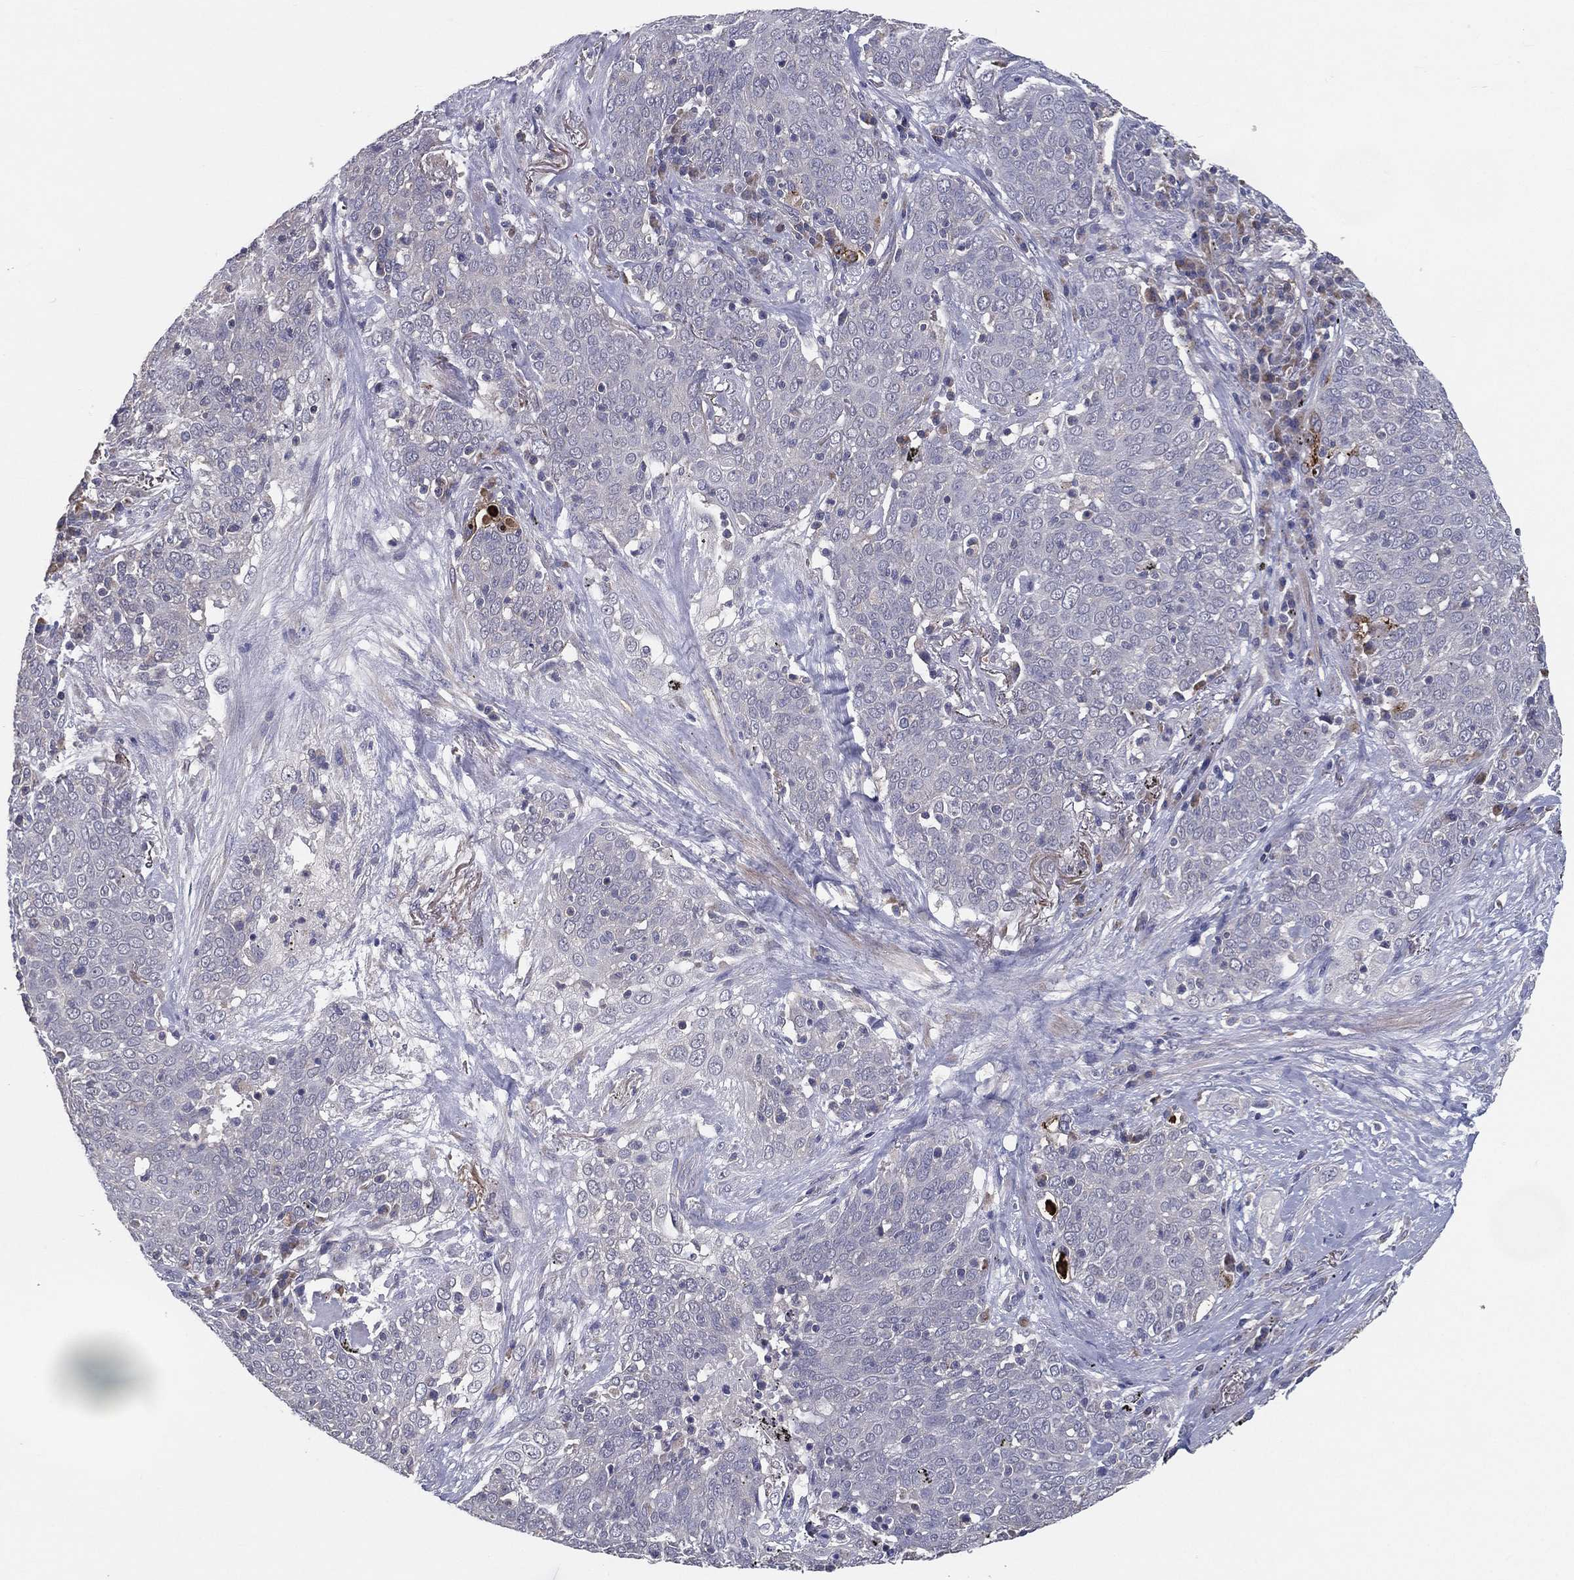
{"staining": {"intensity": "negative", "quantity": "none", "location": "none"}, "tissue": "lung cancer", "cell_type": "Tumor cells", "image_type": "cancer", "snomed": [{"axis": "morphology", "description": "Squamous cell carcinoma, NOS"}, {"axis": "topography", "description": "Lung"}], "caption": "IHC image of neoplastic tissue: human lung cancer stained with DAB (3,3'-diaminobenzidine) exhibits no significant protein positivity in tumor cells. (IHC, brightfield microscopy, high magnification).", "gene": "PCSK1", "patient": {"sex": "male", "age": 82}}